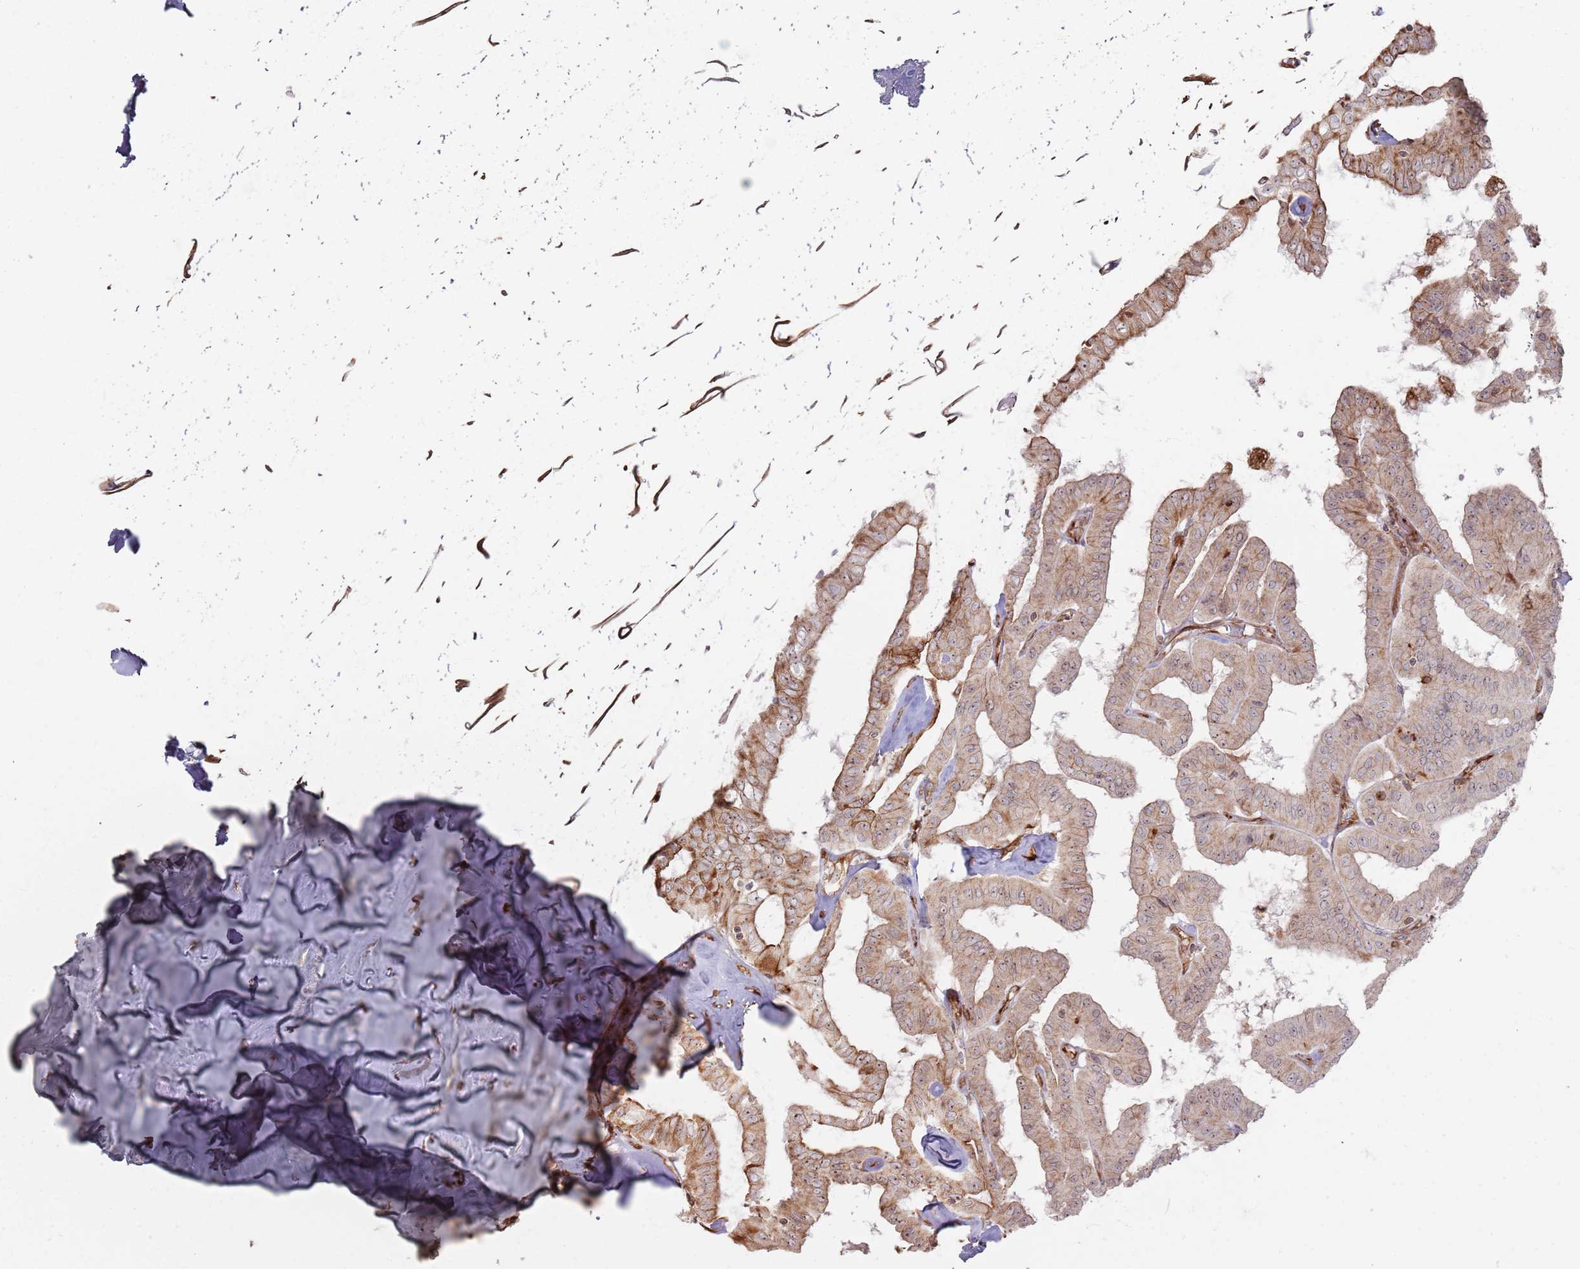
{"staining": {"intensity": "moderate", "quantity": "<25%", "location": "cytoplasmic/membranous"}, "tissue": "thyroid cancer", "cell_type": "Tumor cells", "image_type": "cancer", "snomed": [{"axis": "morphology", "description": "Papillary adenocarcinoma, NOS"}, {"axis": "topography", "description": "Thyroid gland"}], "caption": "IHC micrograph of human papillary adenocarcinoma (thyroid) stained for a protein (brown), which shows low levels of moderate cytoplasmic/membranous expression in approximately <25% of tumor cells.", "gene": "PHF21A", "patient": {"sex": "female", "age": 59}}